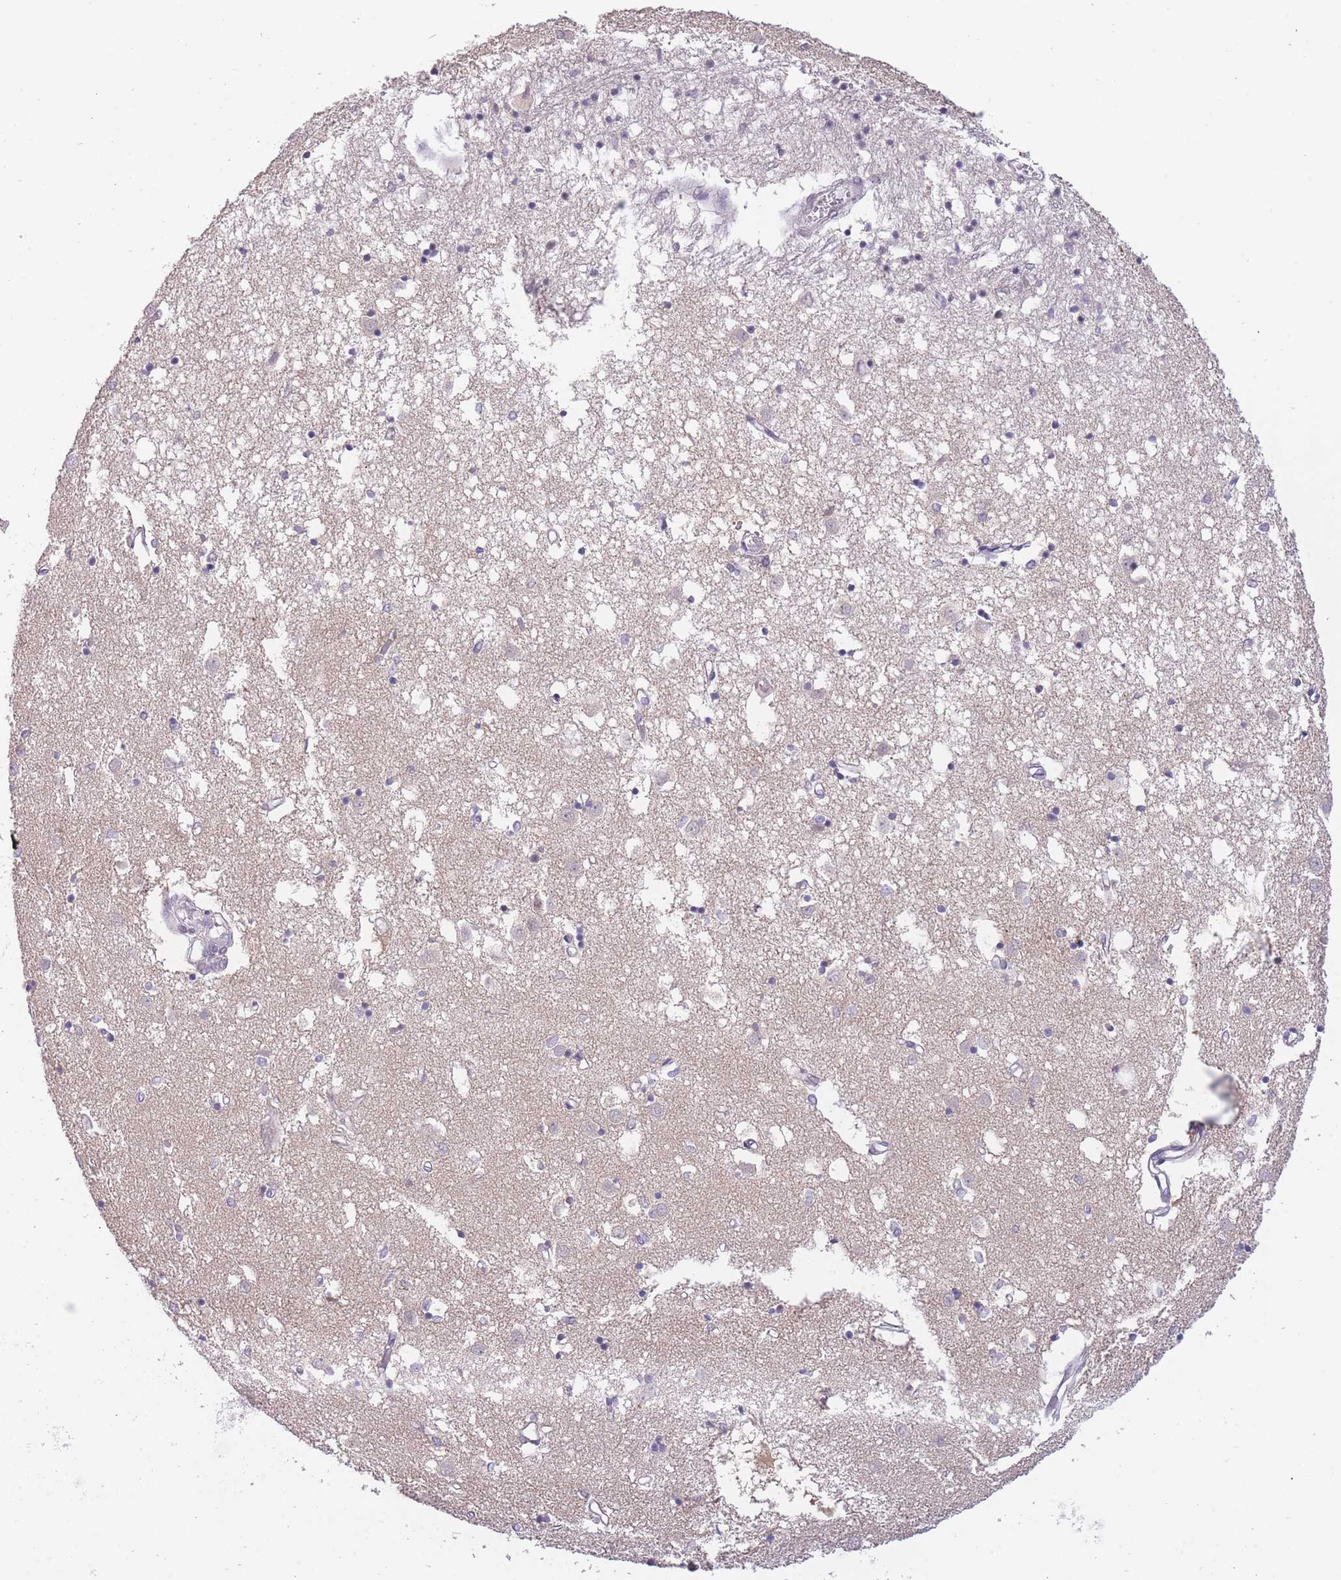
{"staining": {"intensity": "negative", "quantity": "none", "location": "none"}, "tissue": "caudate", "cell_type": "Glial cells", "image_type": "normal", "snomed": [{"axis": "morphology", "description": "Normal tissue, NOS"}, {"axis": "topography", "description": "Lateral ventricle wall"}], "caption": "Caudate stained for a protein using immunohistochemistry (IHC) exhibits no expression glial cells.", "gene": "GOLGA6L1", "patient": {"sex": "male", "age": 70}}